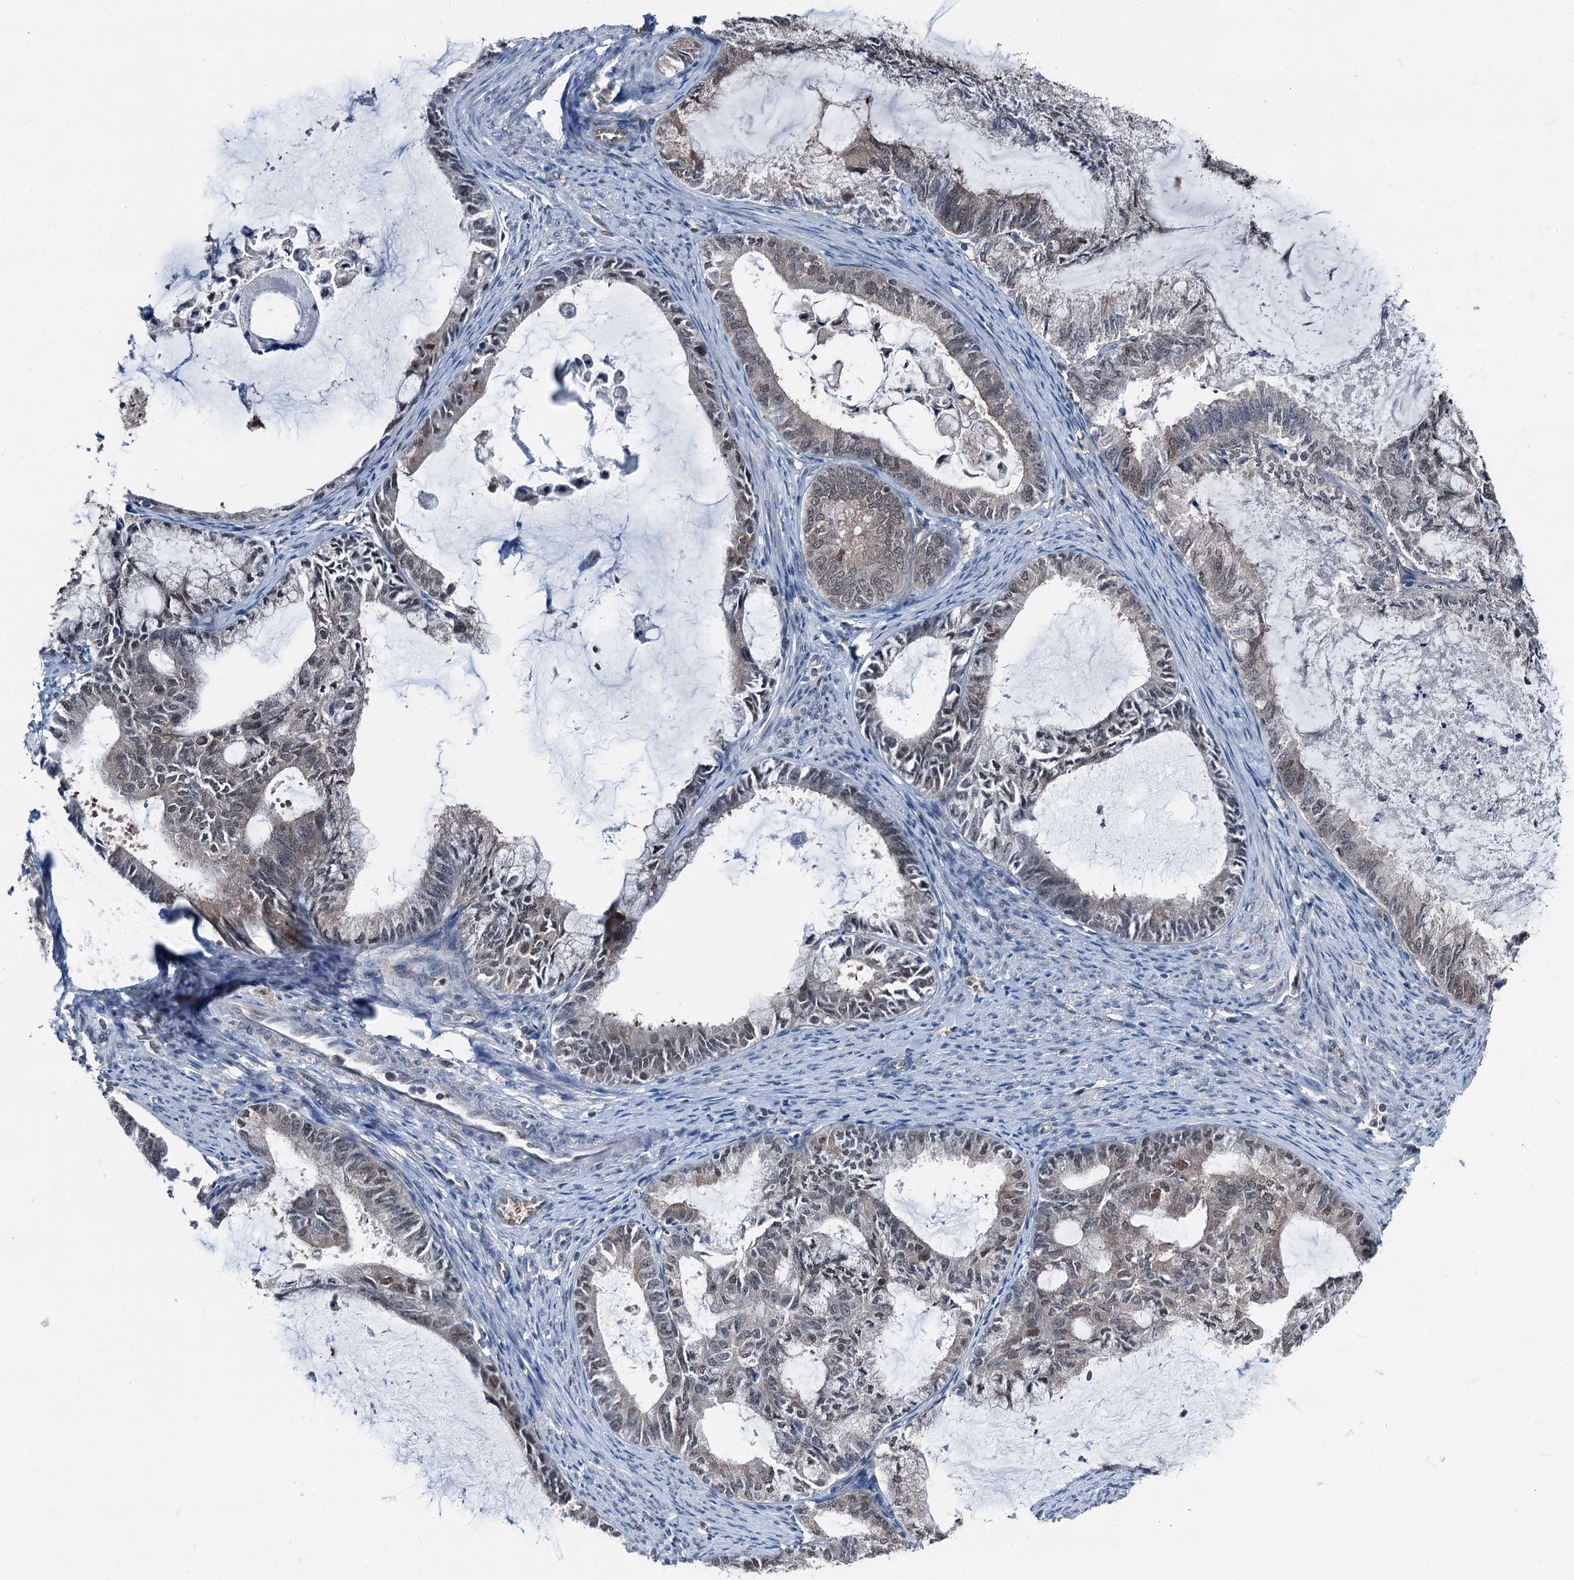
{"staining": {"intensity": "weak", "quantity": "<25%", "location": "nuclear"}, "tissue": "endometrial cancer", "cell_type": "Tumor cells", "image_type": "cancer", "snomed": [{"axis": "morphology", "description": "Adenocarcinoma, NOS"}, {"axis": "topography", "description": "Endometrium"}], "caption": "Tumor cells are negative for brown protein staining in endometrial cancer (adenocarcinoma).", "gene": "PSMD13", "patient": {"sex": "female", "age": 86}}